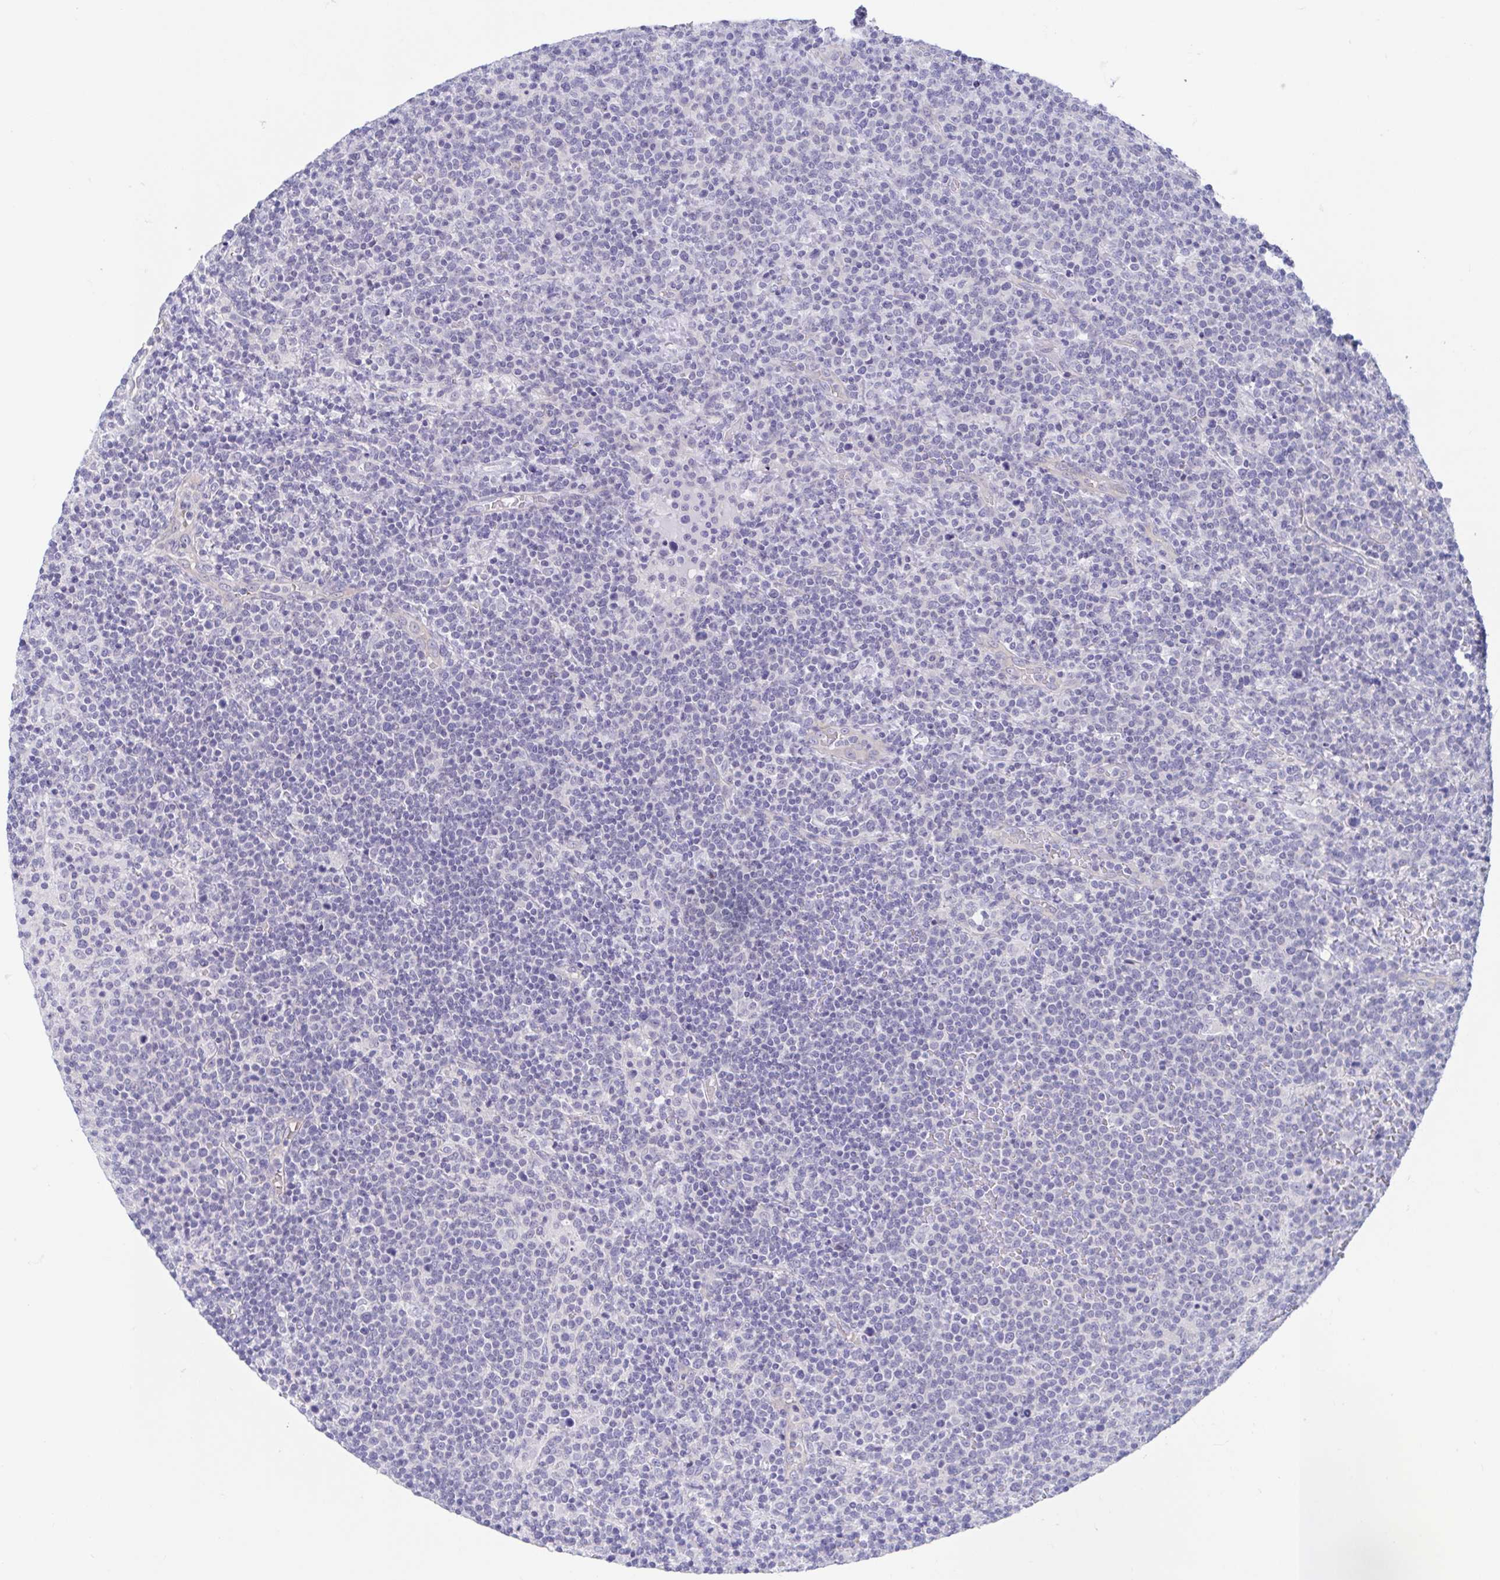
{"staining": {"intensity": "negative", "quantity": "none", "location": "none"}, "tissue": "lymphoma", "cell_type": "Tumor cells", "image_type": "cancer", "snomed": [{"axis": "morphology", "description": "Malignant lymphoma, non-Hodgkin's type, High grade"}, {"axis": "topography", "description": "Lymph node"}], "caption": "Tumor cells show no significant expression in lymphoma.", "gene": "TEX12", "patient": {"sex": "male", "age": 61}}